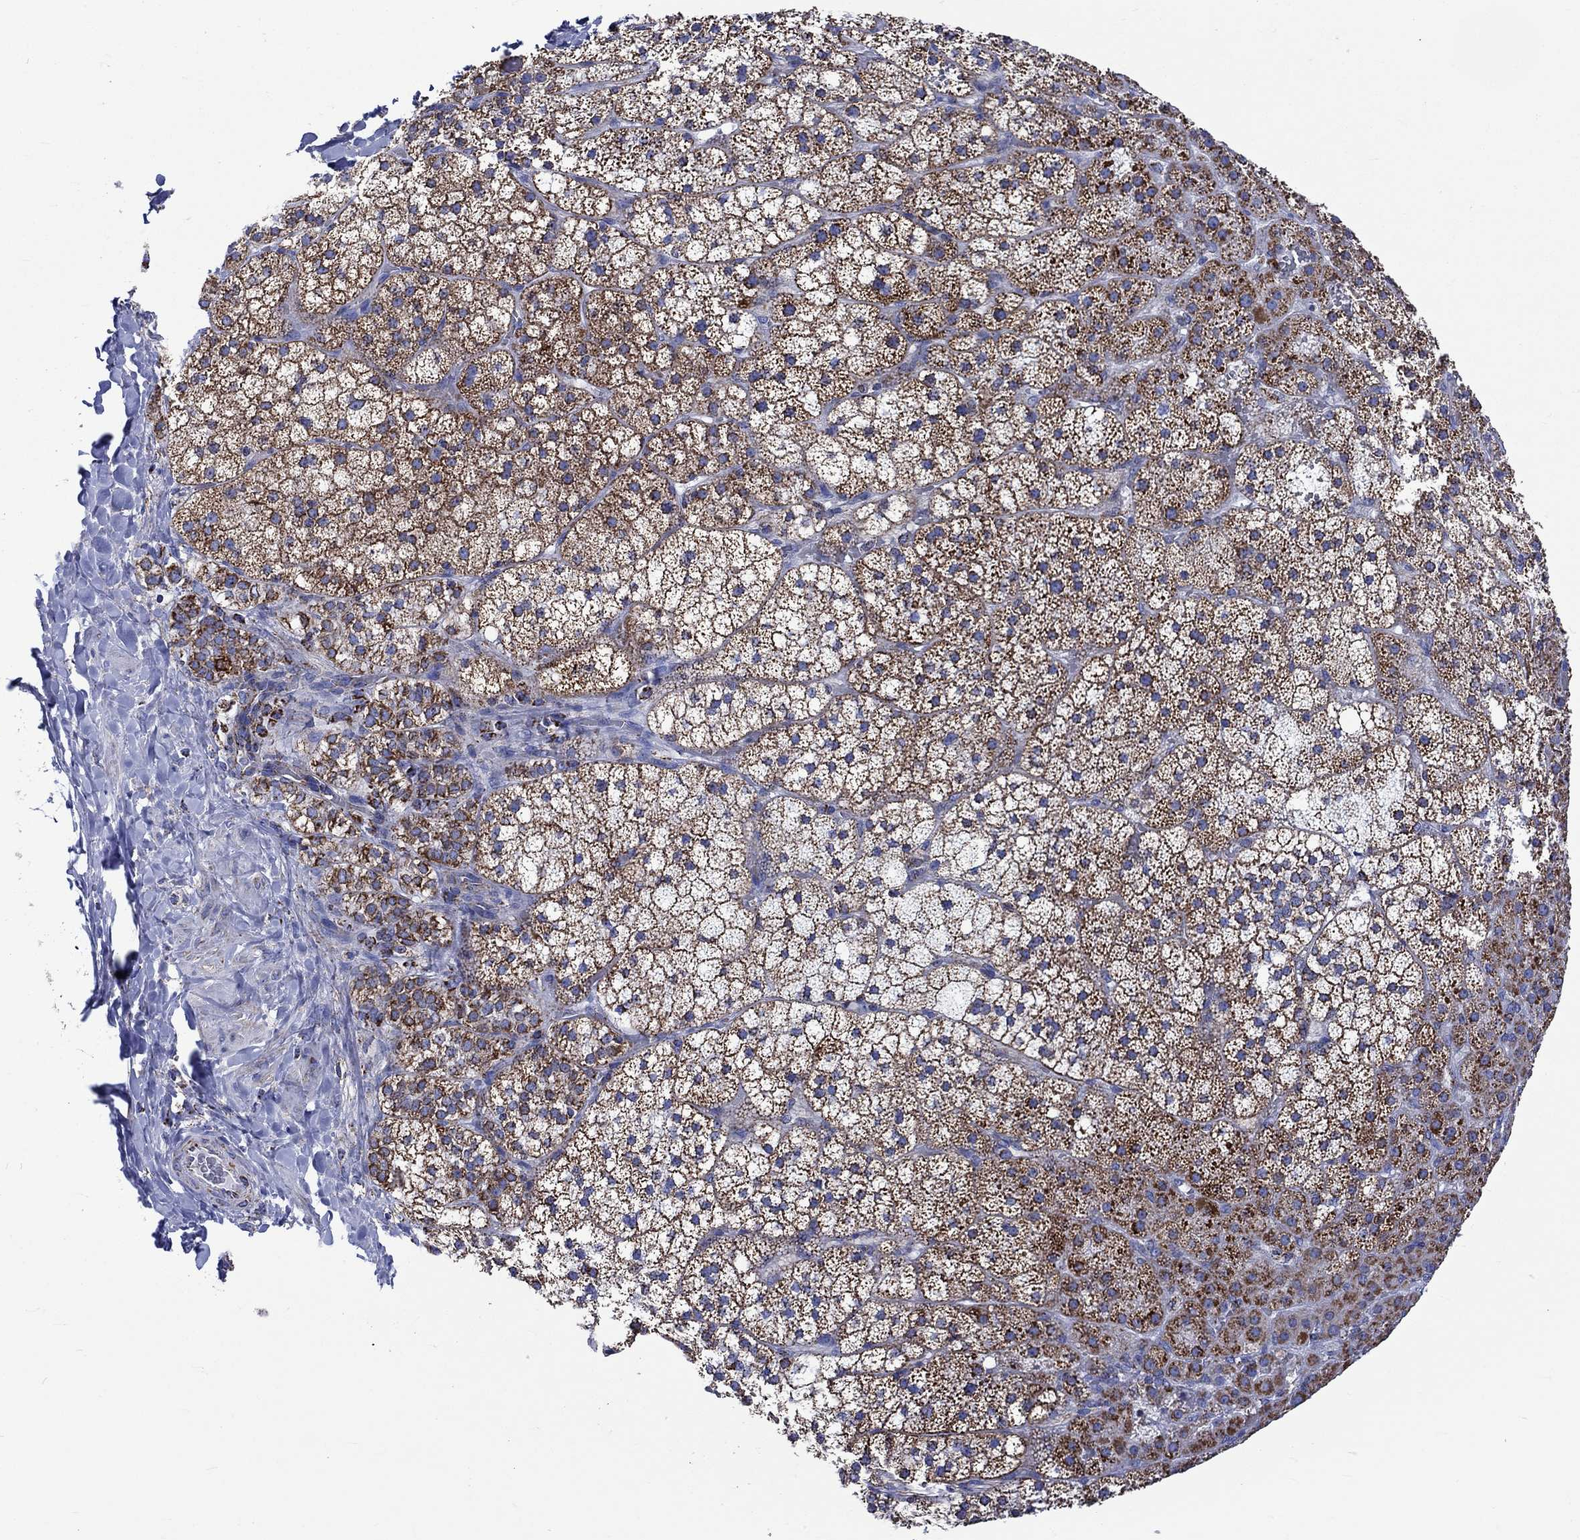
{"staining": {"intensity": "strong", "quantity": "25%-75%", "location": "cytoplasmic/membranous"}, "tissue": "adrenal gland", "cell_type": "Glandular cells", "image_type": "normal", "snomed": [{"axis": "morphology", "description": "Normal tissue, NOS"}, {"axis": "topography", "description": "Adrenal gland"}], "caption": "A histopathology image of human adrenal gland stained for a protein shows strong cytoplasmic/membranous brown staining in glandular cells. (Brightfield microscopy of DAB IHC at high magnification).", "gene": "RCE1", "patient": {"sex": "male", "age": 53}}